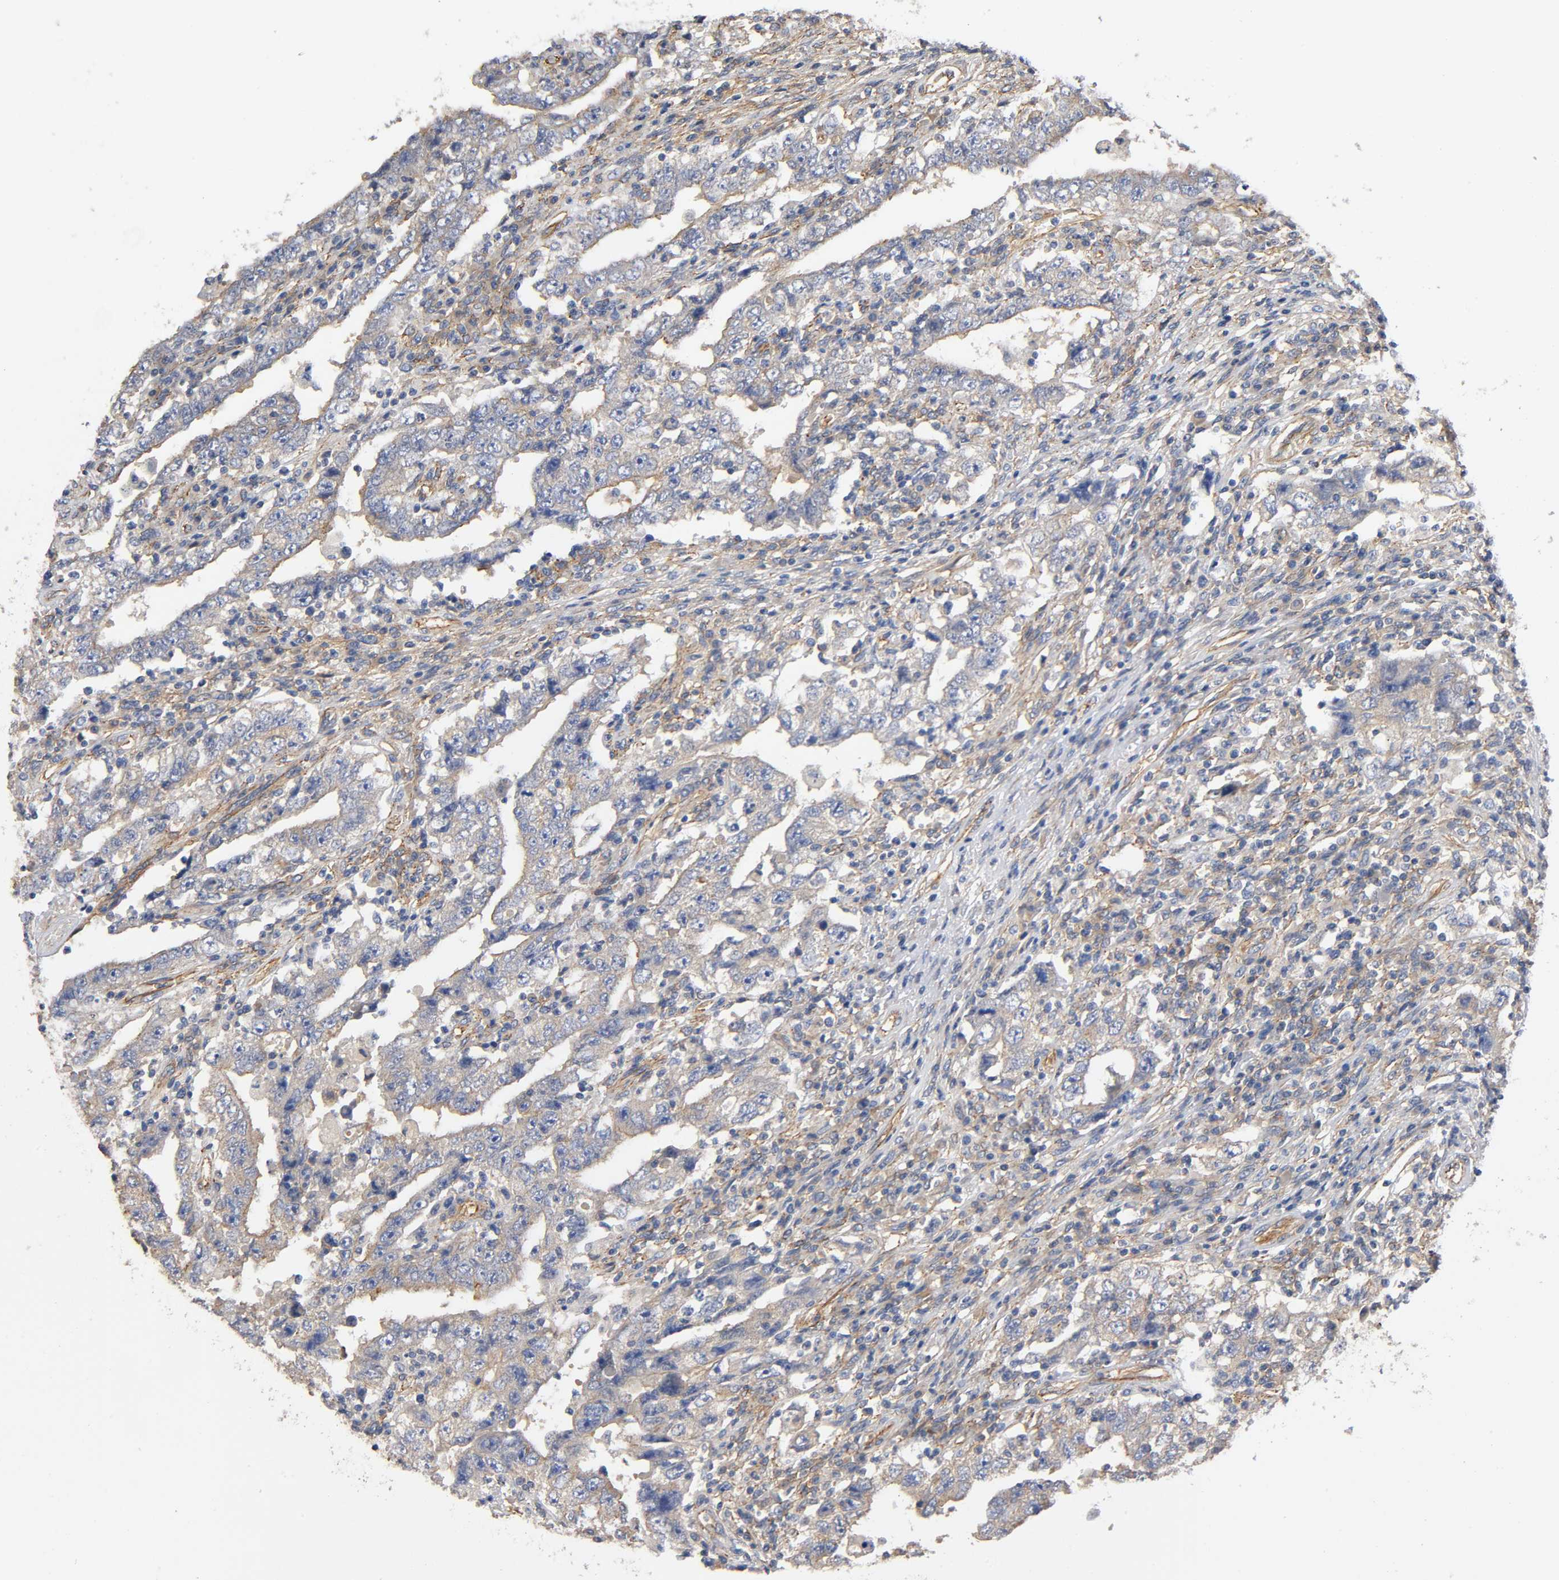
{"staining": {"intensity": "negative", "quantity": "none", "location": "none"}, "tissue": "testis cancer", "cell_type": "Tumor cells", "image_type": "cancer", "snomed": [{"axis": "morphology", "description": "Carcinoma, Embryonal, NOS"}, {"axis": "topography", "description": "Testis"}], "caption": "This is an immunohistochemistry (IHC) histopathology image of testis cancer (embryonal carcinoma). There is no staining in tumor cells.", "gene": "MARS1", "patient": {"sex": "male", "age": 26}}